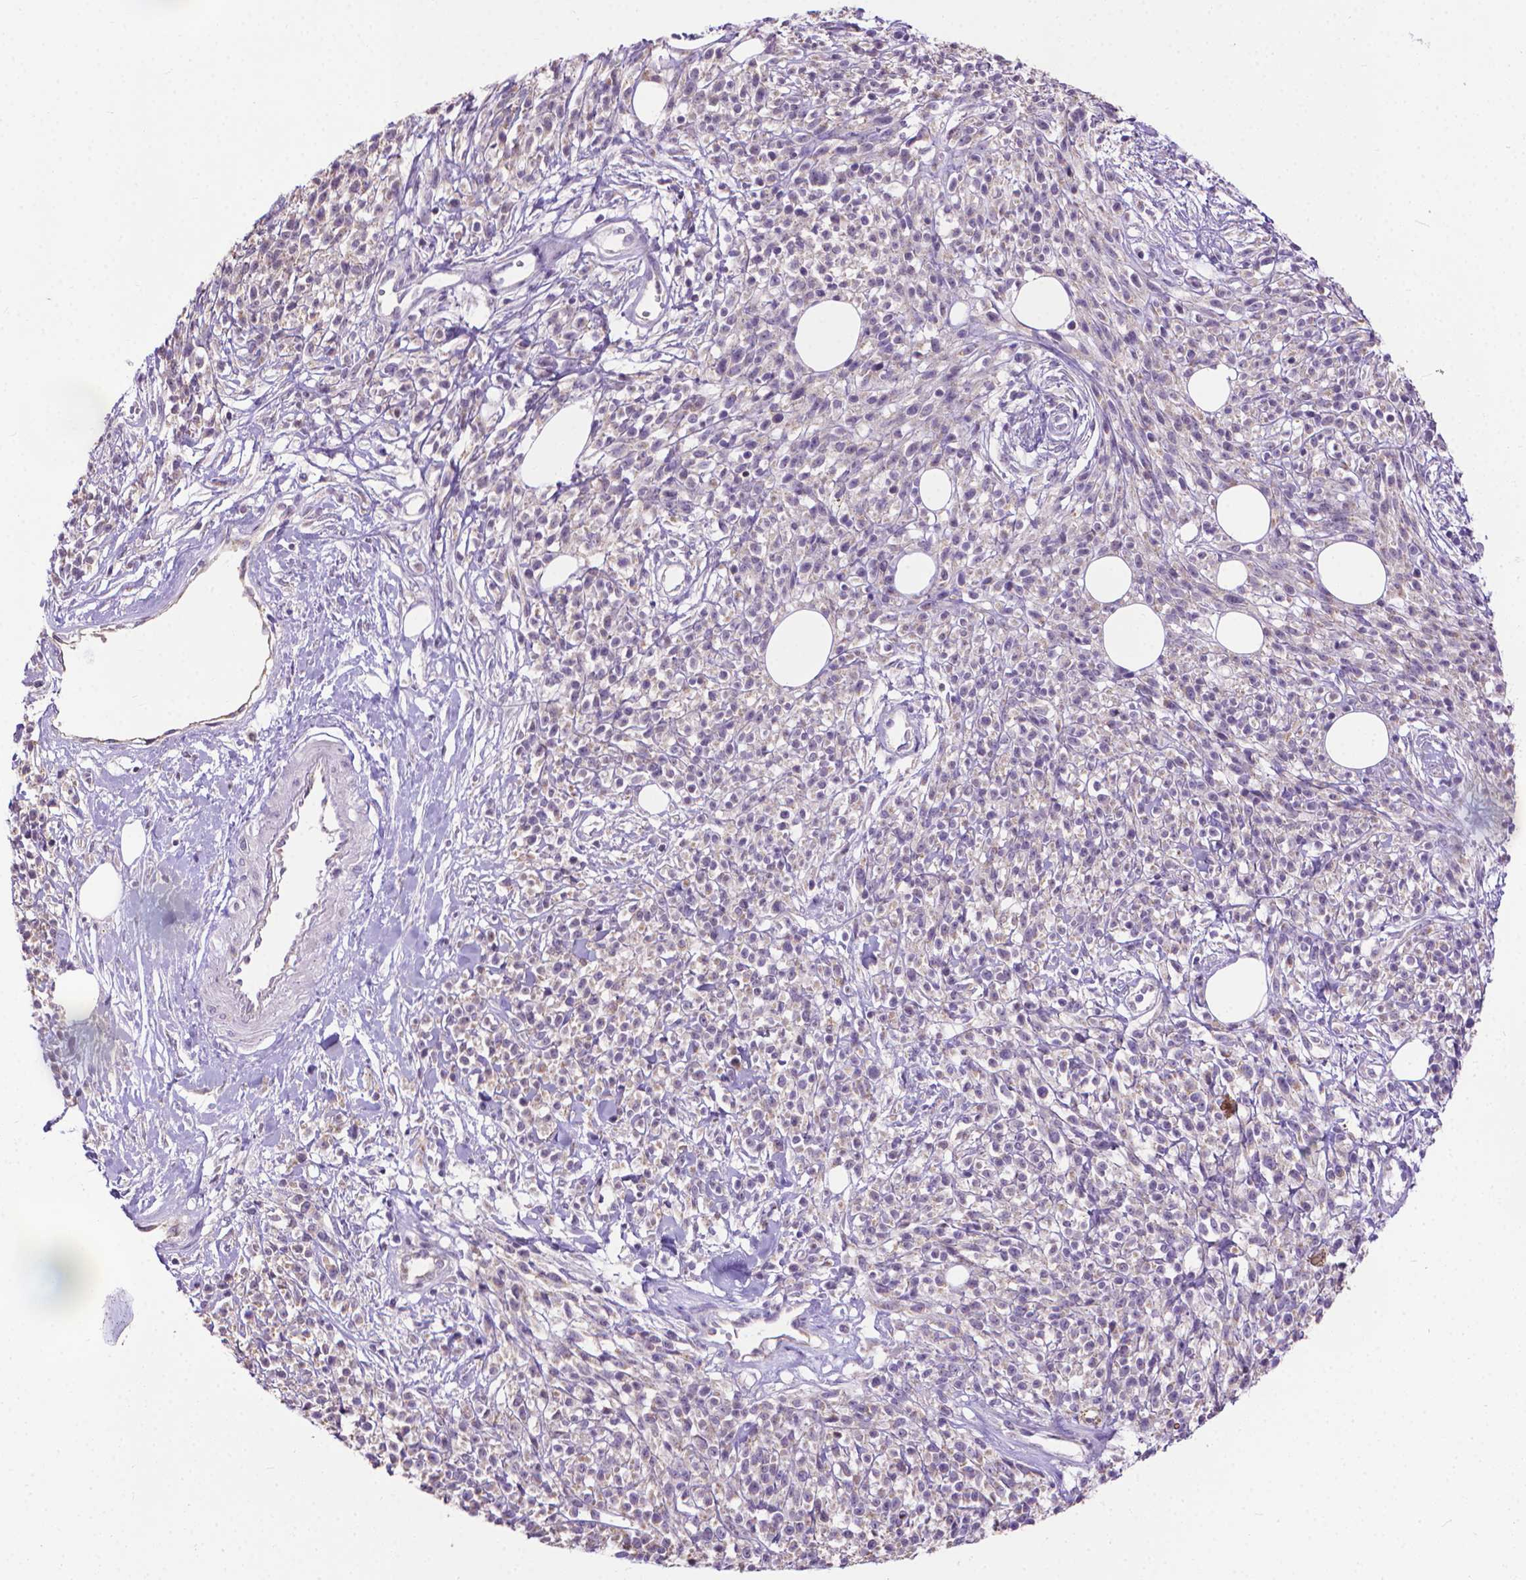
{"staining": {"intensity": "weak", "quantity": "25%-75%", "location": "cytoplasmic/membranous"}, "tissue": "melanoma", "cell_type": "Tumor cells", "image_type": "cancer", "snomed": [{"axis": "morphology", "description": "Malignant melanoma, NOS"}, {"axis": "topography", "description": "Skin"}, {"axis": "topography", "description": "Skin of trunk"}], "caption": "An image of human malignant melanoma stained for a protein demonstrates weak cytoplasmic/membranous brown staining in tumor cells.", "gene": "SYN1", "patient": {"sex": "male", "age": 74}}